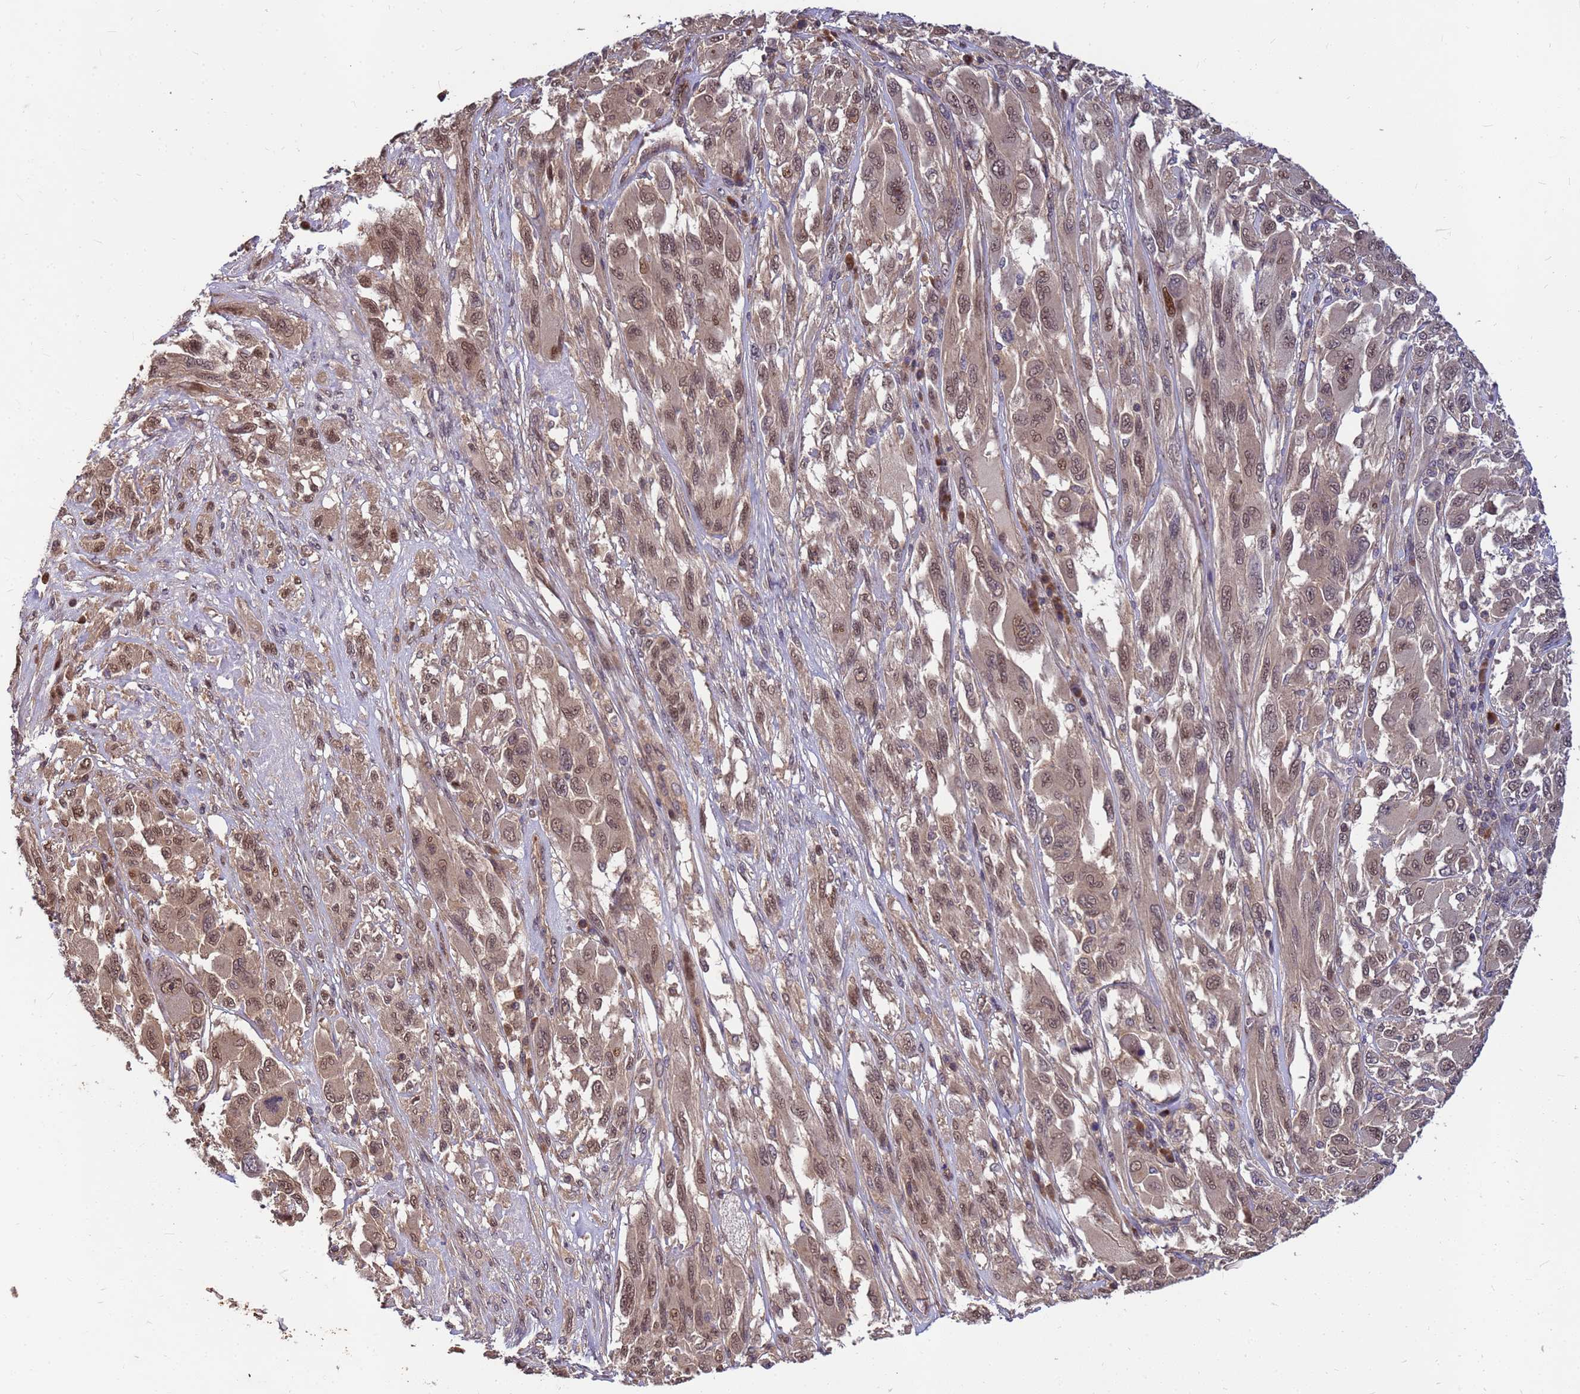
{"staining": {"intensity": "weak", "quantity": ">75%", "location": "nuclear"}, "tissue": "melanoma", "cell_type": "Tumor cells", "image_type": "cancer", "snomed": [{"axis": "morphology", "description": "Malignant melanoma, NOS"}, {"axis": "topography", "description": "Skin"}], "caption": "About >75% of tumor cells in human melanoma demonstrate weak nuclear protein expression as visualized by brown immunohistochemical staining.", "gene": "DUS4L", "patient": {"sex": "female", "age": 91}}